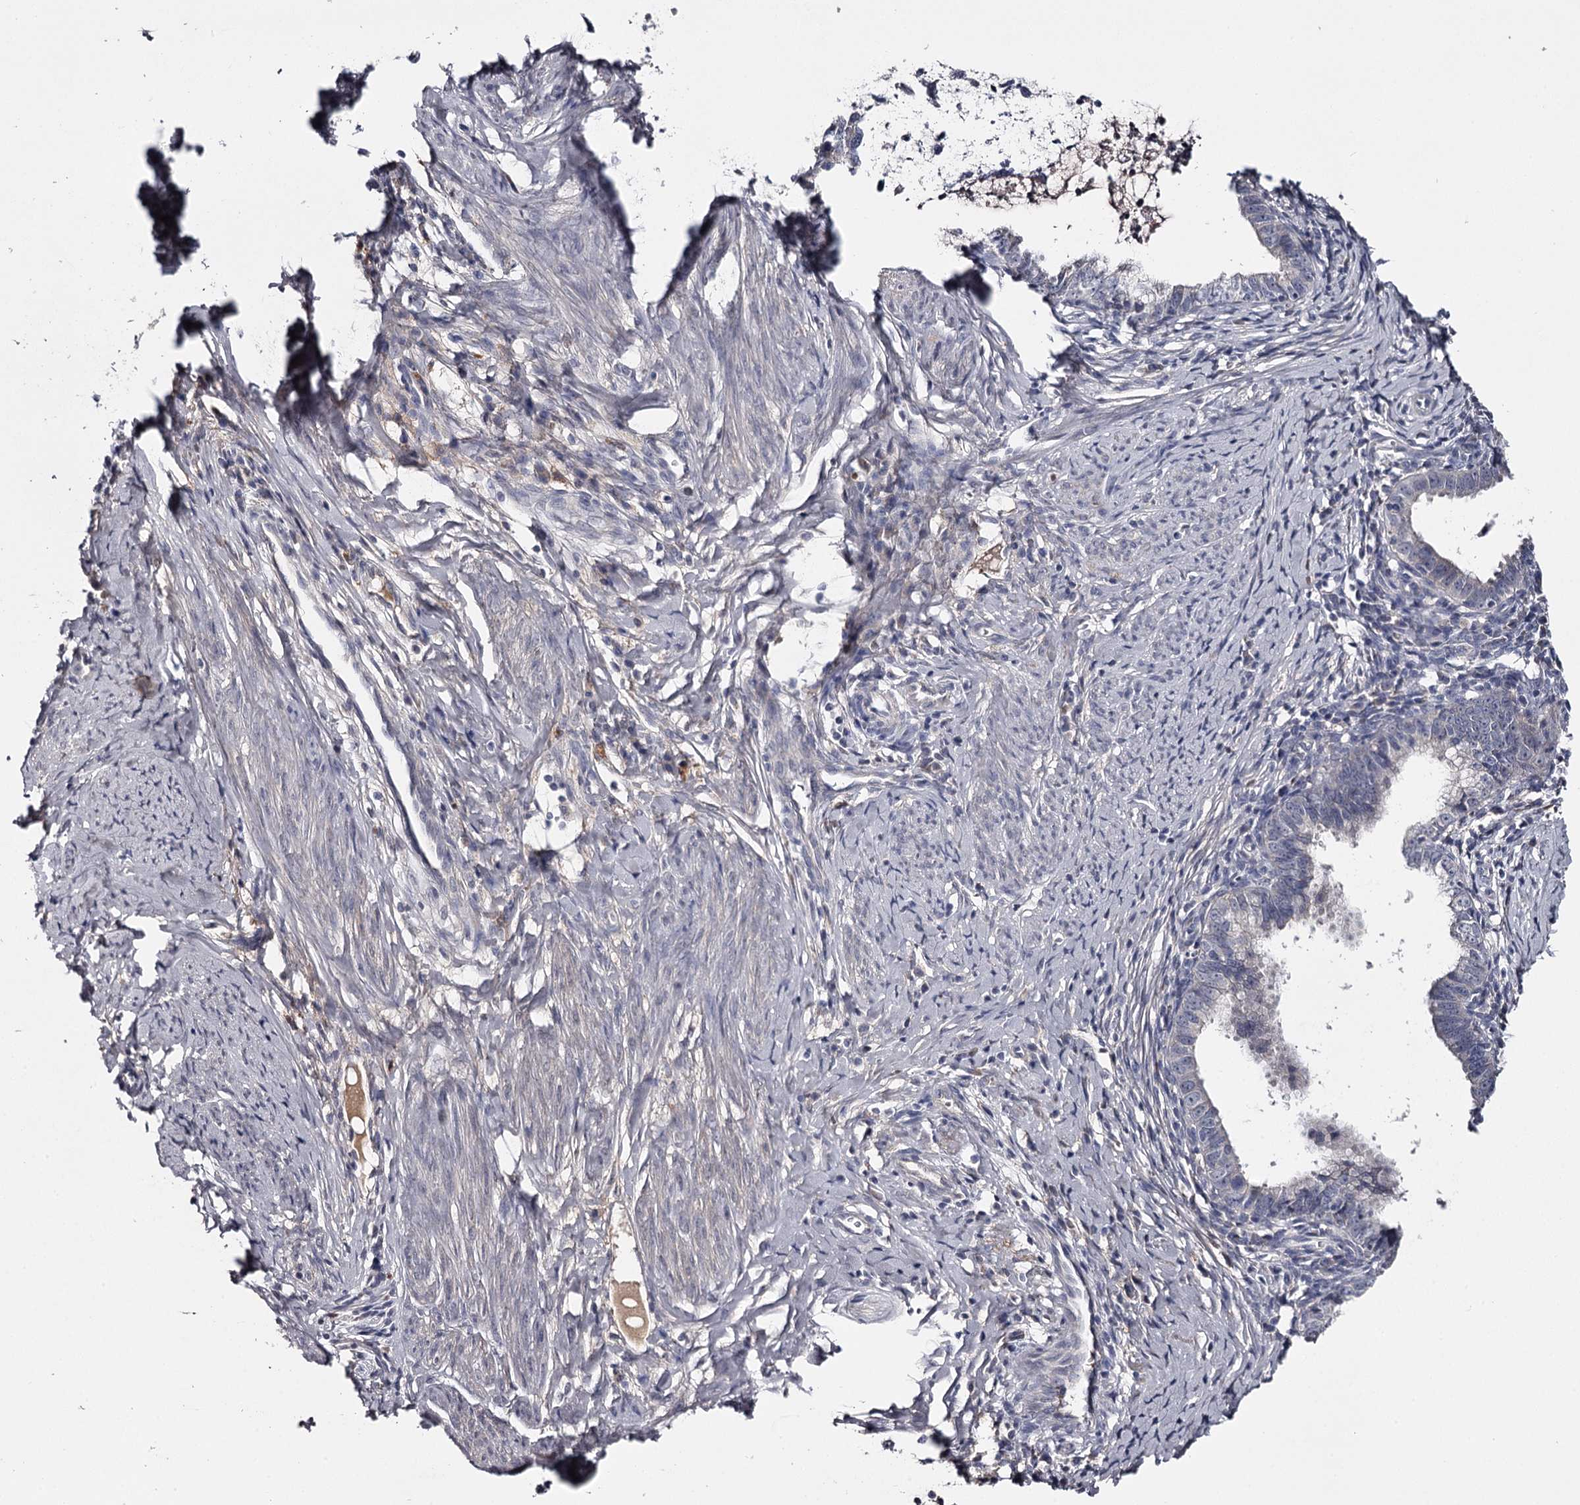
{"staining": {"intensity": "negative", "quantity": "none", "location": "none"}, "tissue": "cervical cancer", "cell_type": "Tumor cells", "image_type": "cancer", "snomed": [{"axis": "morphology", "description": "Adenocarcinoma, NOS"}, {"axis": "topography", "description": "Cervix"}], "caption": "This is an immunohistochemistry (IHC) histopathology image of cervical cancer. There is no expression in tumor cells.", "gene": "FDXACB1", "patient": {"sex": "female", "age": 36}}